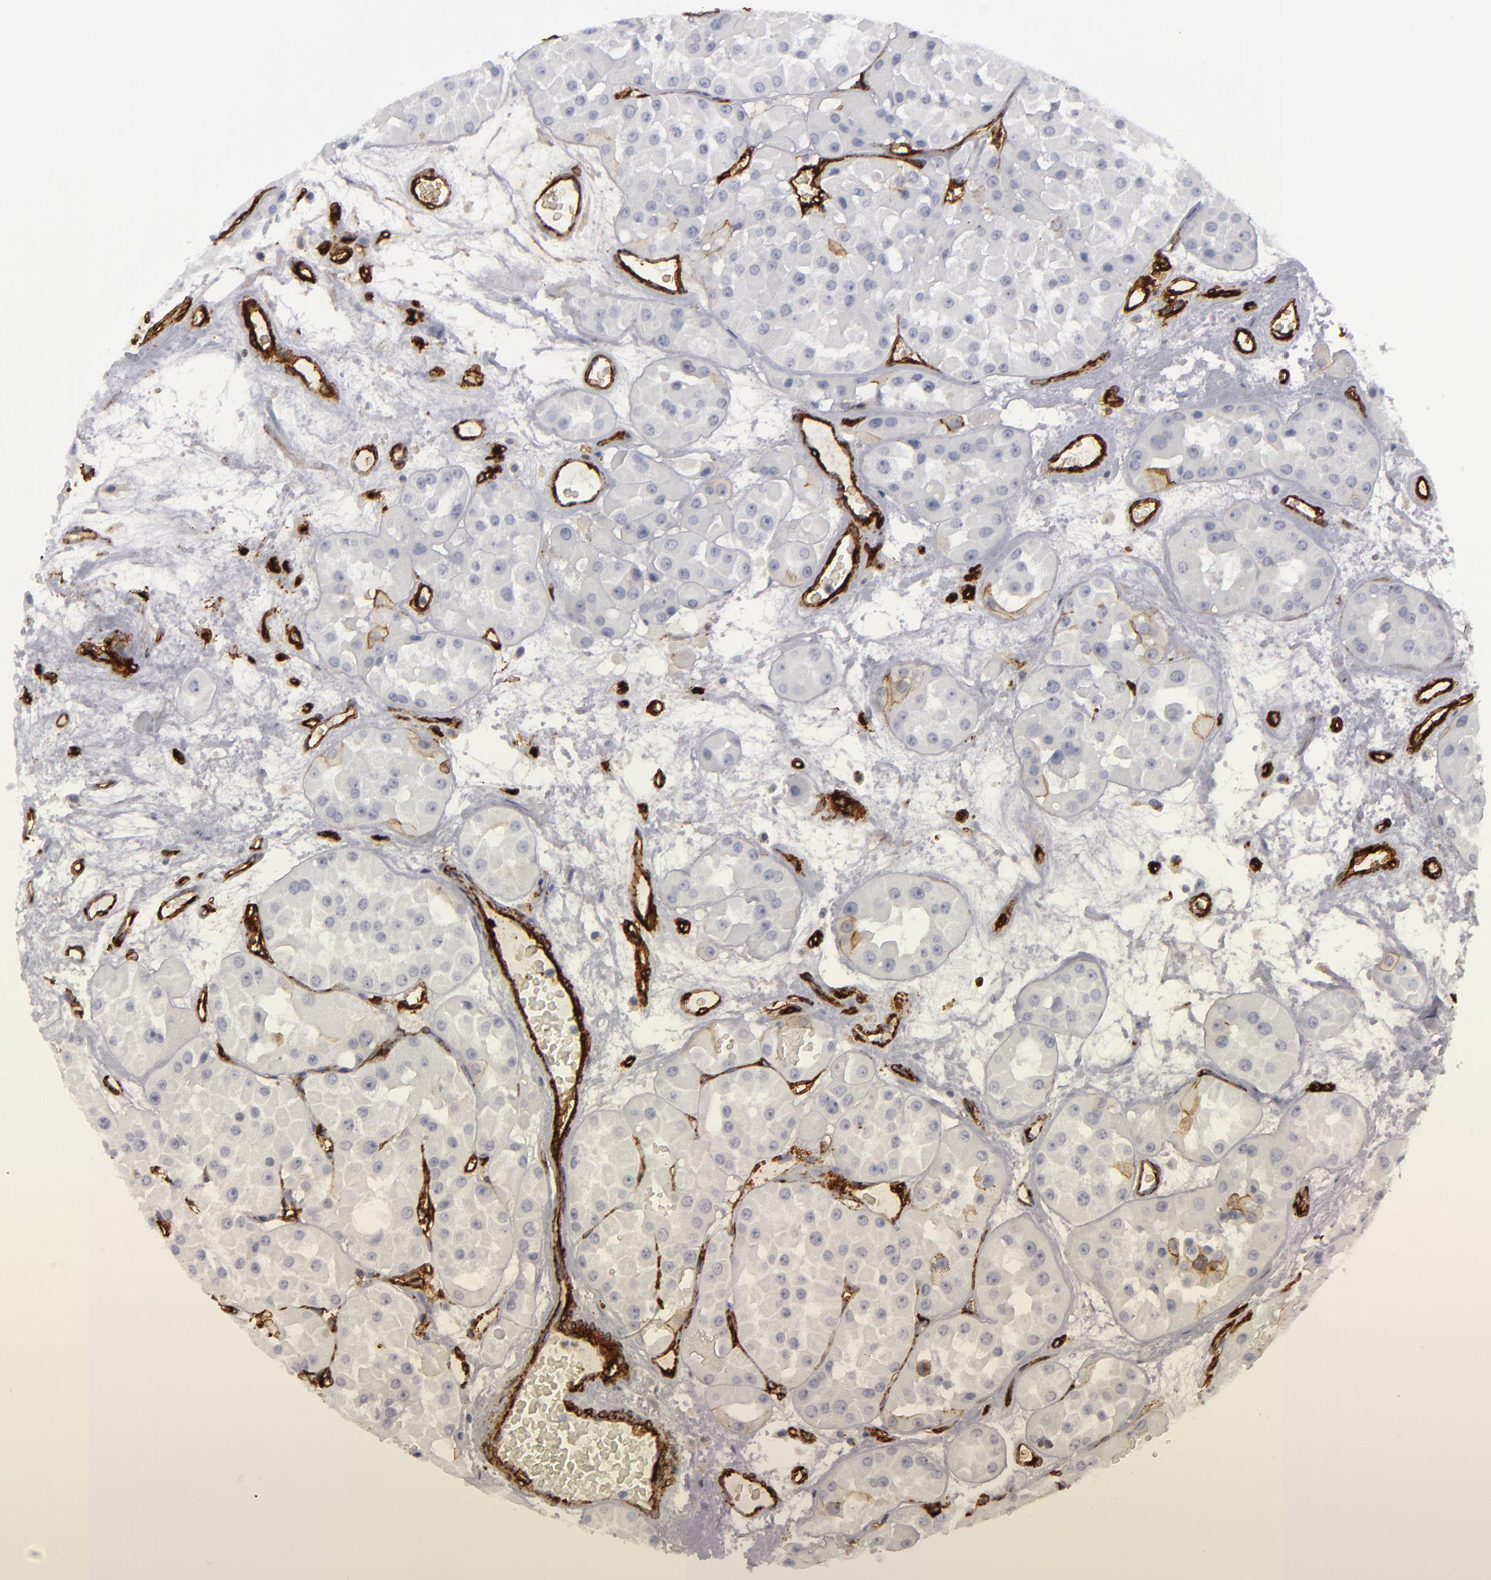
{"staining": {"intensity": "negative", "quantity": "none", "location": "none"}, "tissue": "renal cancer", "cell_type": "Tumor cells", "image_type": "cancer", "snomed": [{"axis": "morphology", "description": "Adenocarcinoma, uncertain malignant potential"}, {"axis": "topography", "description": "Kidney"}], "caption": "The histopathology image displays no staining of tumor cells in renal cancer (adenocarcinoma,  uncertain malignant potential).", "gene": "MCAM", "patient": {"sex": "male", "age": 63}}